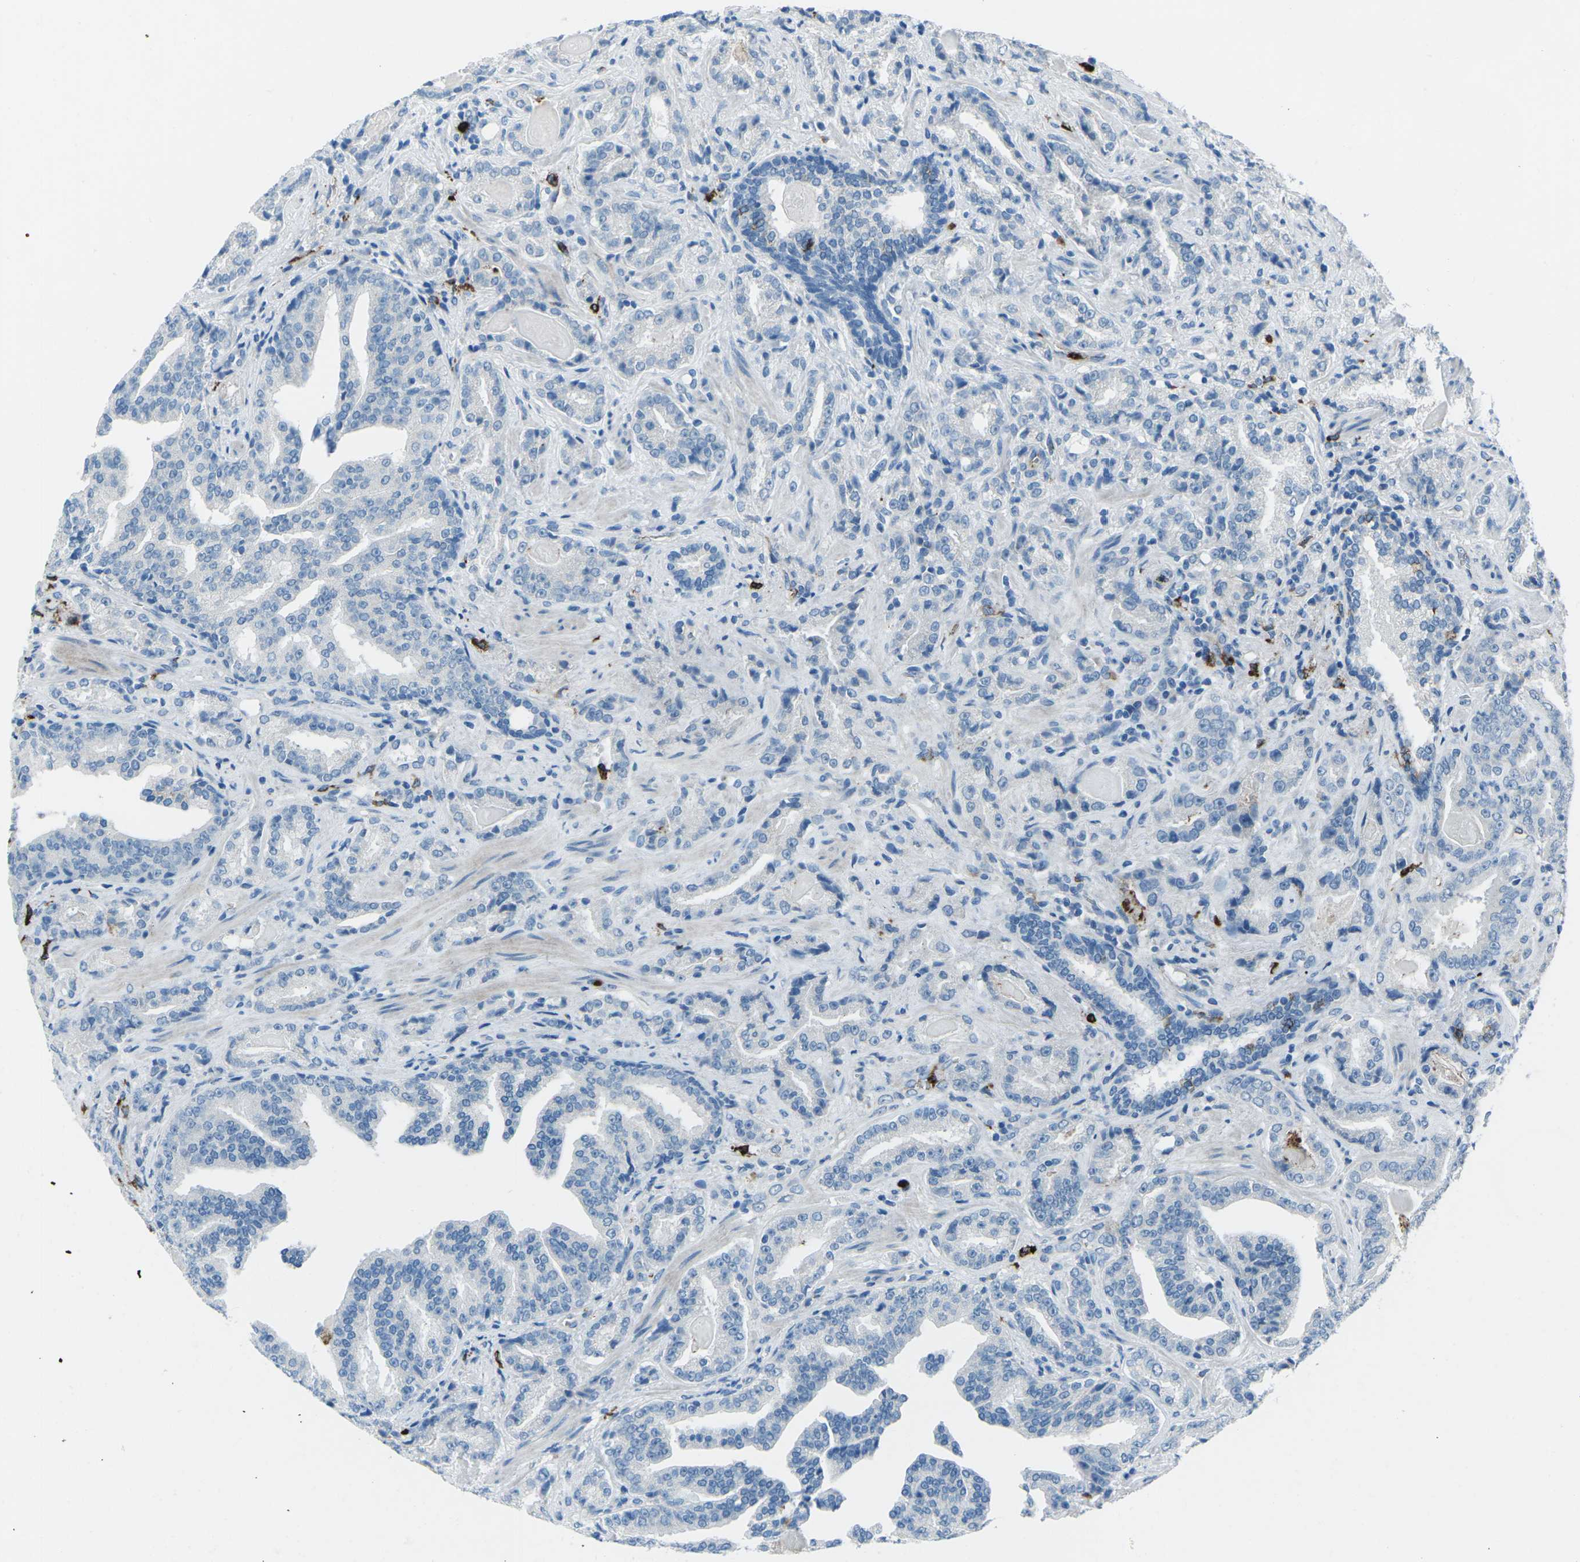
{"staining": {"intensity": "negative", "quantity": "none", "location": "none"}, "tissue": "prostate cancer", "cell_type": "Tumor cells", "image_type": "cancer", "snomed": [{"axis": "morphology", "description": "Adenocarcinoma, Low grade"}, {"axis": "topography", "description": "Prostate"}], "caption": "DAB (3,3'-diaminobenzidine) immunohistochemical staining of human prostate cancer (low-grade adenocarcinoma) exhibits no significant staining in tumor cells.", "gene": "FCN1", "patient": {"sex": "male", "age": 60}}